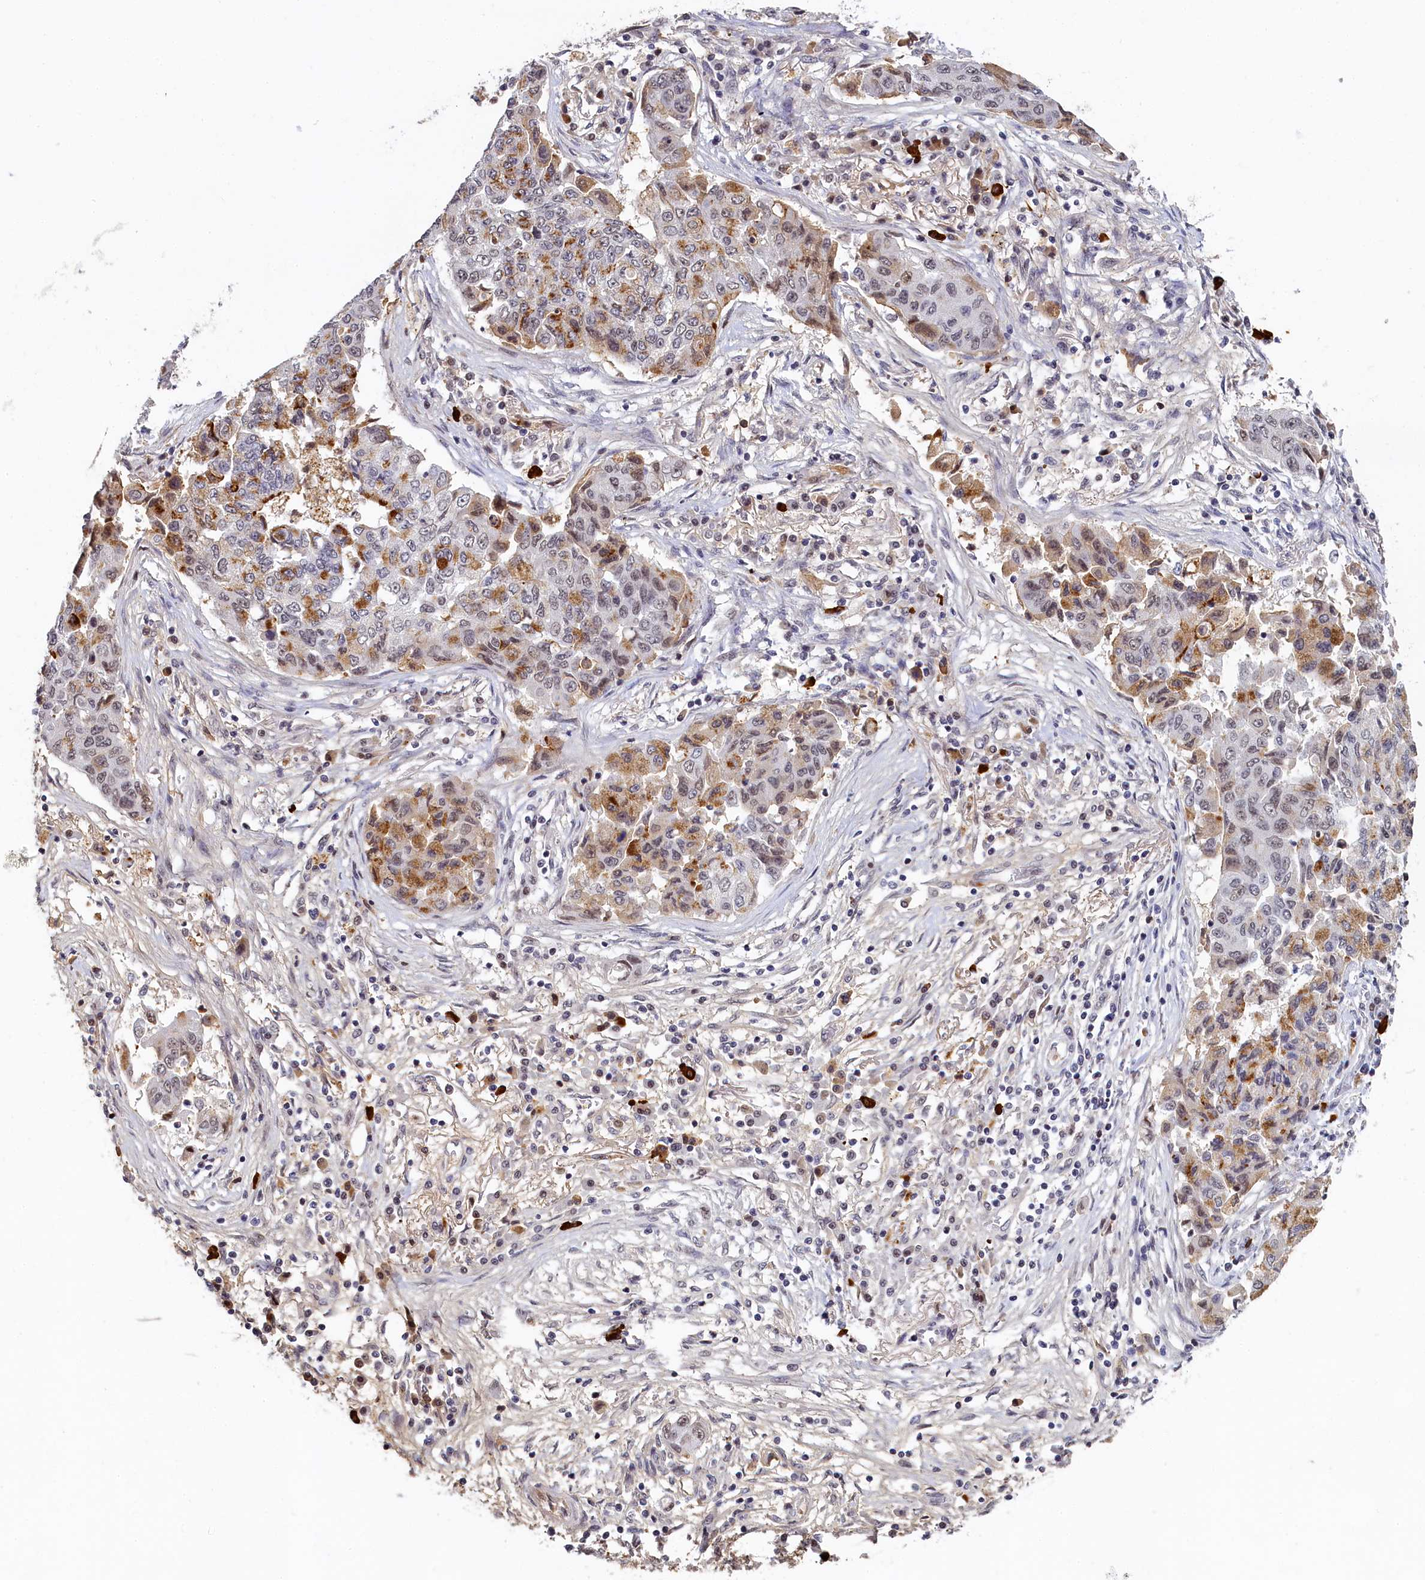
{"staining": {"intensity": "moderate", "quantity": "25%-75%", "location": "cytoplasmic/membranous"}, "tissue": "lung cancer", "cell_type": "Tumor cells", "image_type": "cancer", "snomed": [{"axis": "morphology", "description": "Squamous cell carcinoma, NOS"}, {"axis": "topography", "description": "Lung"}], "caption": "Immunohistochemical staining of lung cancer shows moderate cytoplasmic/membranous protein positivity in about 25%-75% of tumor cells.", "gene": "INTS14", "patient": {"sex": "male", "age": 74}}